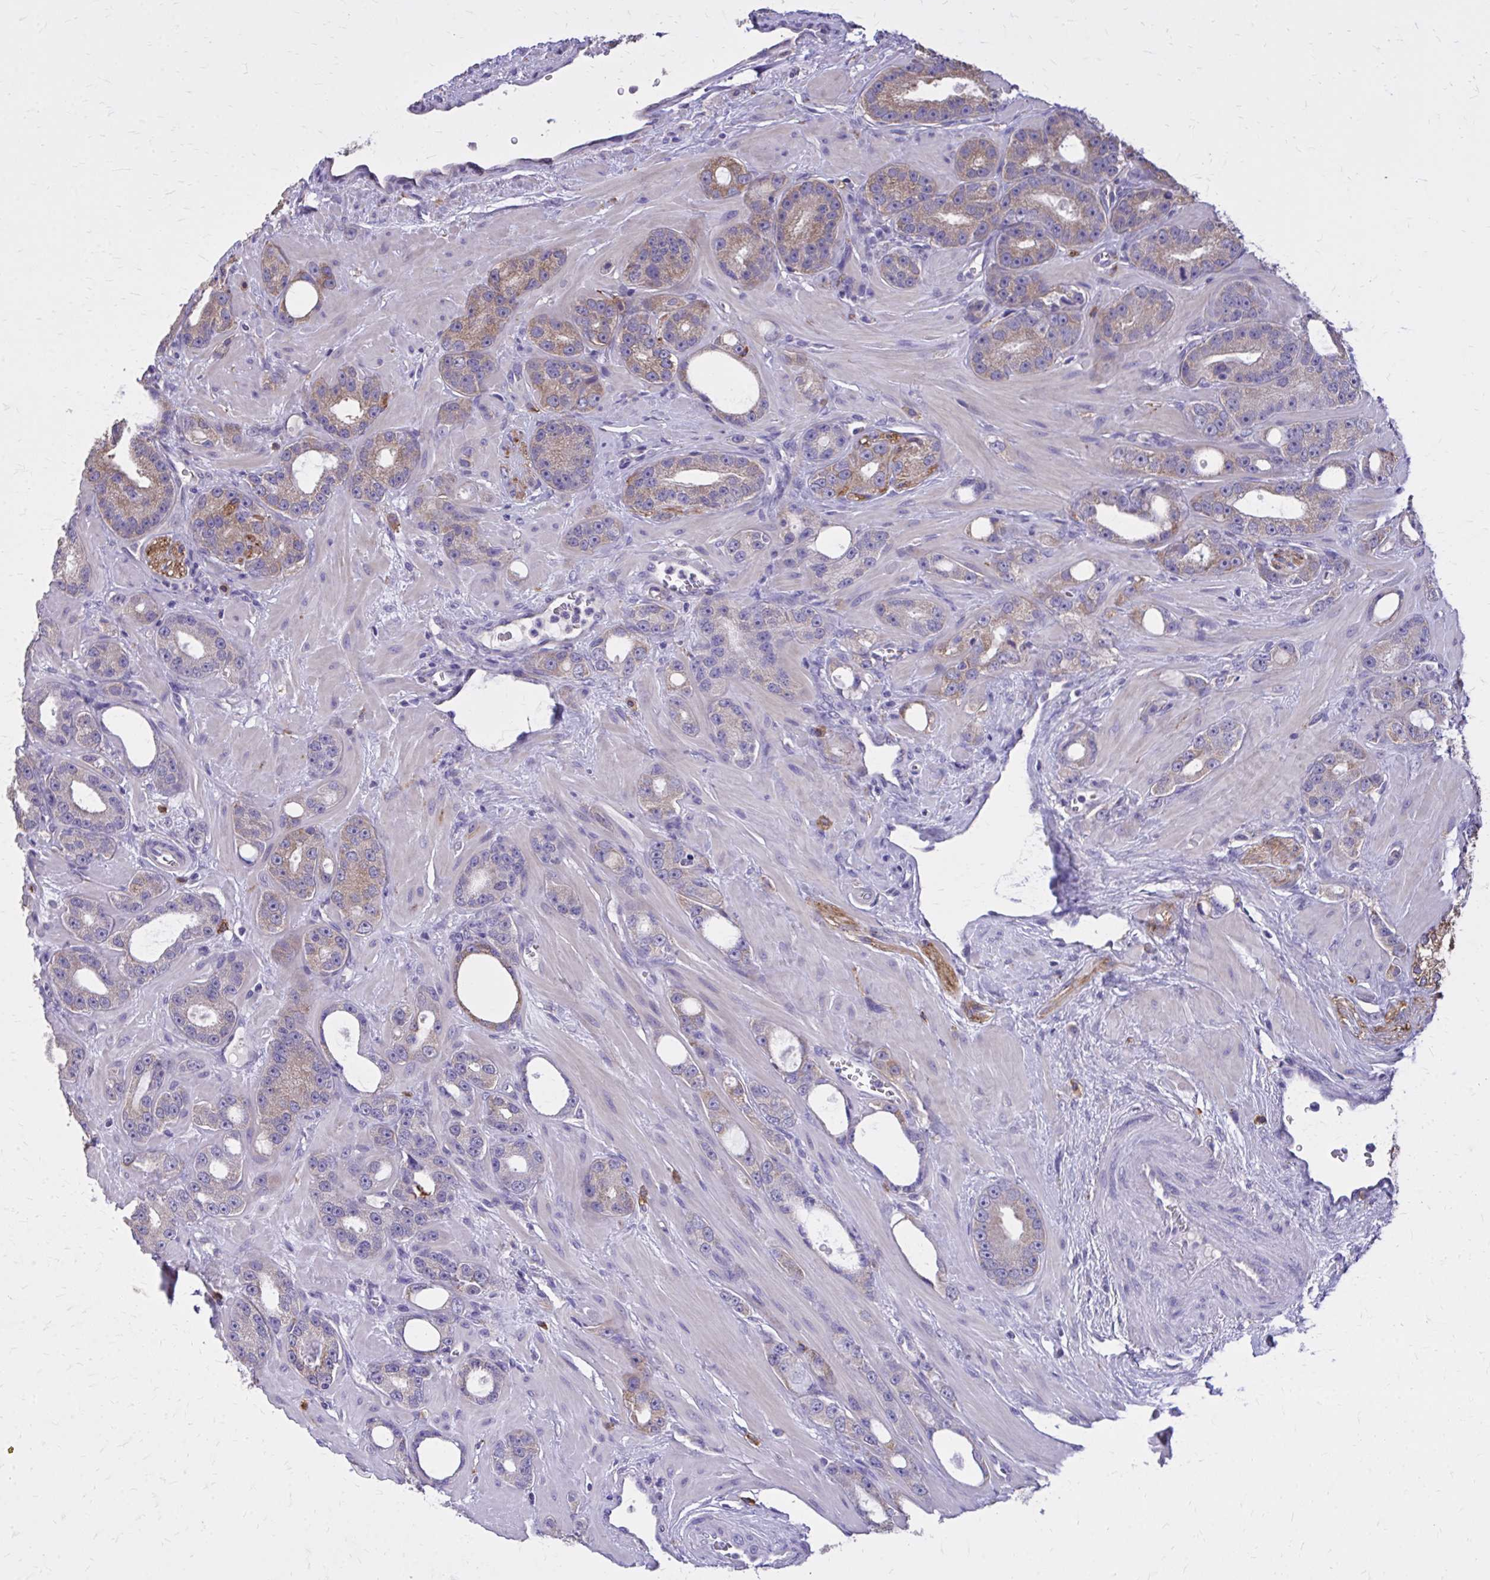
{"staining": {"intensity": "weak", "quantity": "25%-75%", "location": "cytoplasmic/membranous"}, "tissue": "prostate cancer", "cell_type": "Tumor cells", "image_type": "cancer", "snomed": [{"axis": "morphology", "description": "Adenocarcinoma, High grade"}, {"axis": "topography", "description": "Prostate"}], "caption": "Tumor cells display low levels of weak cytoplasmic/membranous positivity in about 25%-75% of cells in prostate high-grade adenocarcinoma. (DAB = brown stain, brightfield microscopy at high magnification).", "gene": "EPB41L1", "patient": {"sex": "male", "age": 65}}